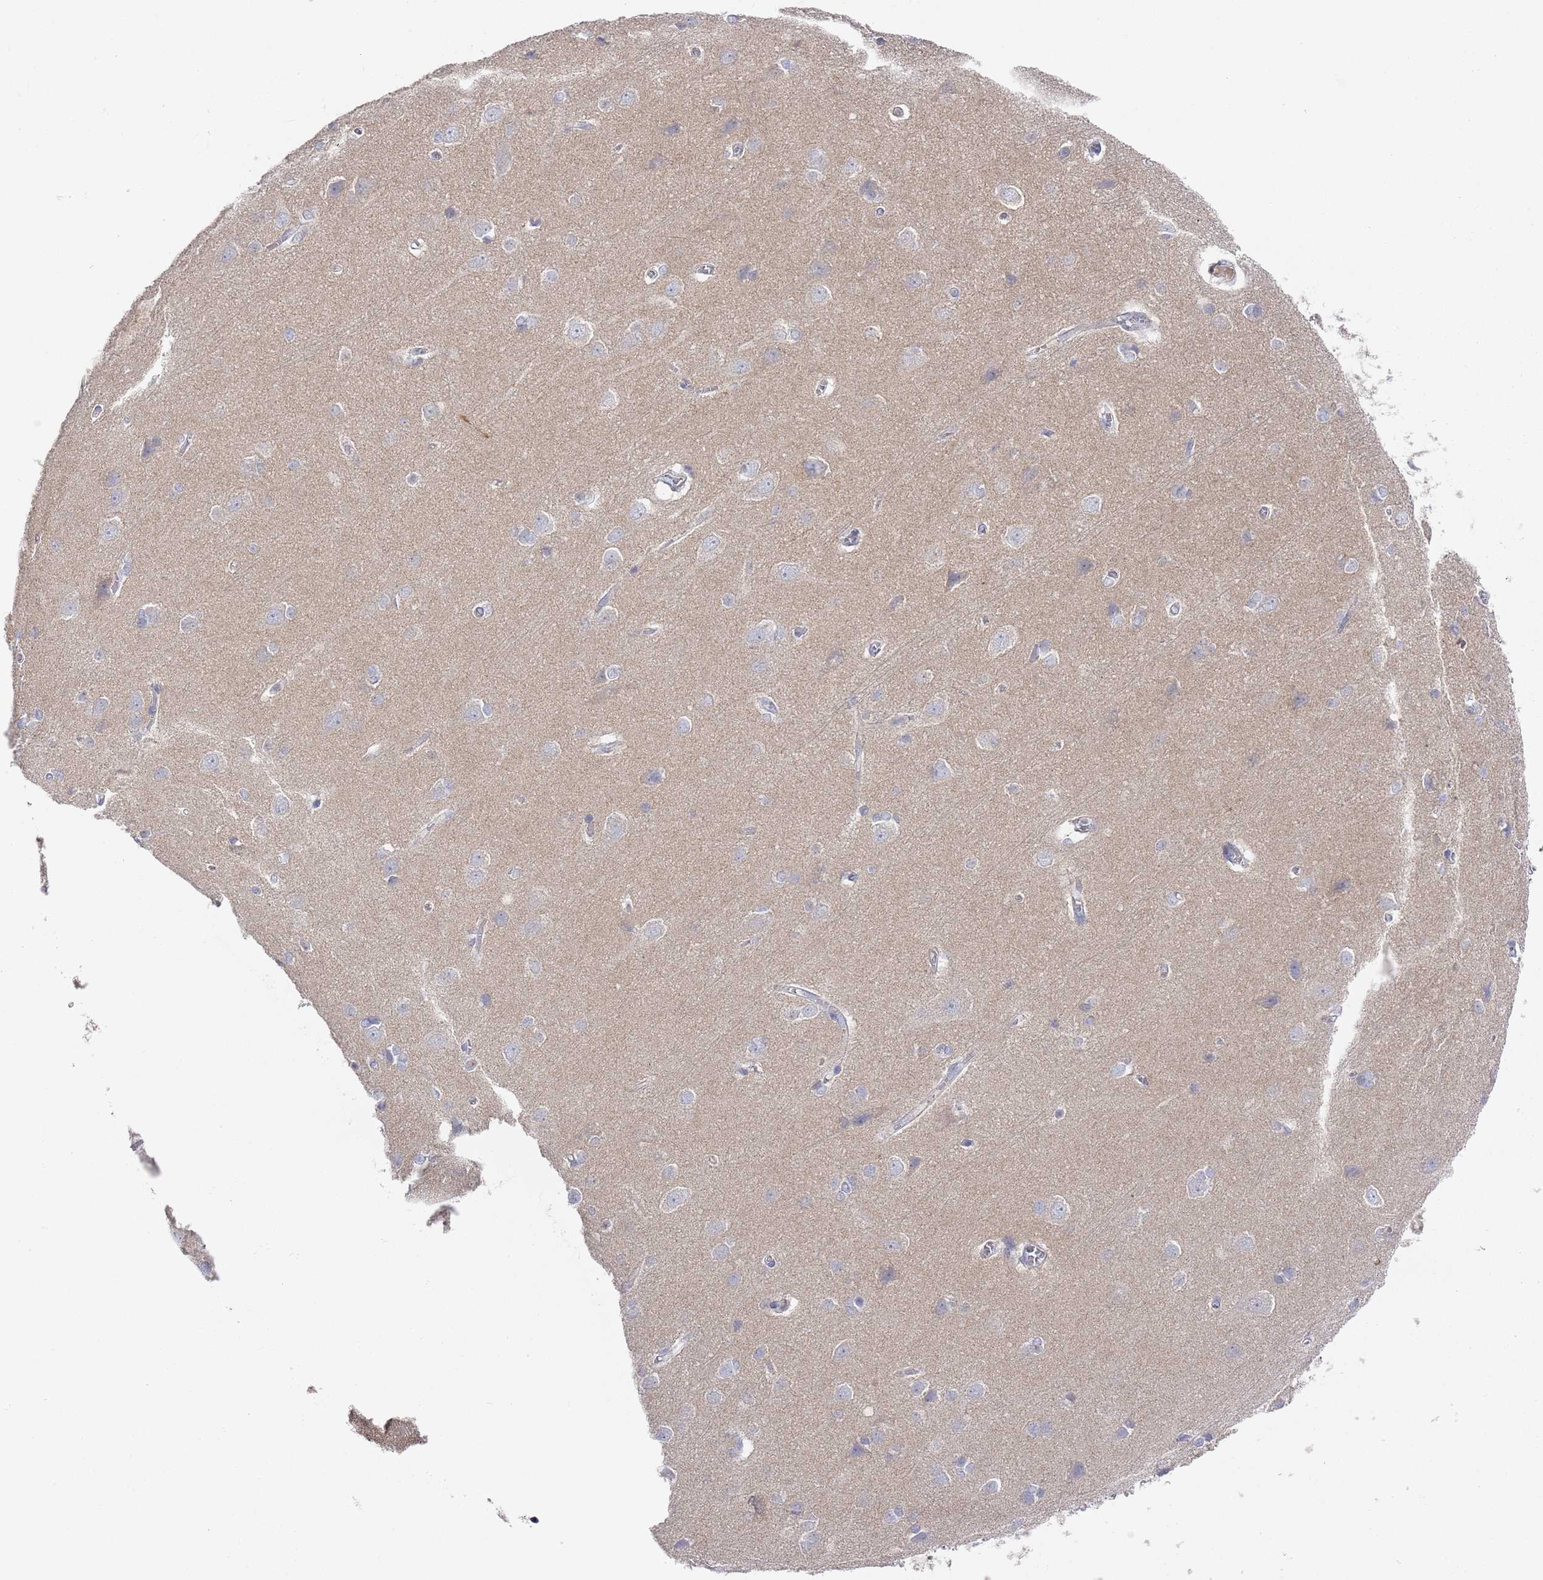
{"staining": {"intensity": "negative", "quantity": "none", "location": "none"}, "tissue": "cerebral cortex", "cell_type": "Endothelial cells", "image_type": "normal", "snomed": [{"axis": "morphology", "description": "Normal tissue, NOS"}, {"axis": "topography", "description": "Cerebral cortex"}], "caption": "The IHC micrograph has no significant positivity in endothelial cells of cerebral cortex.", "gene": "NPEPPS", "patient": {"sex": "male", "age": 37}}